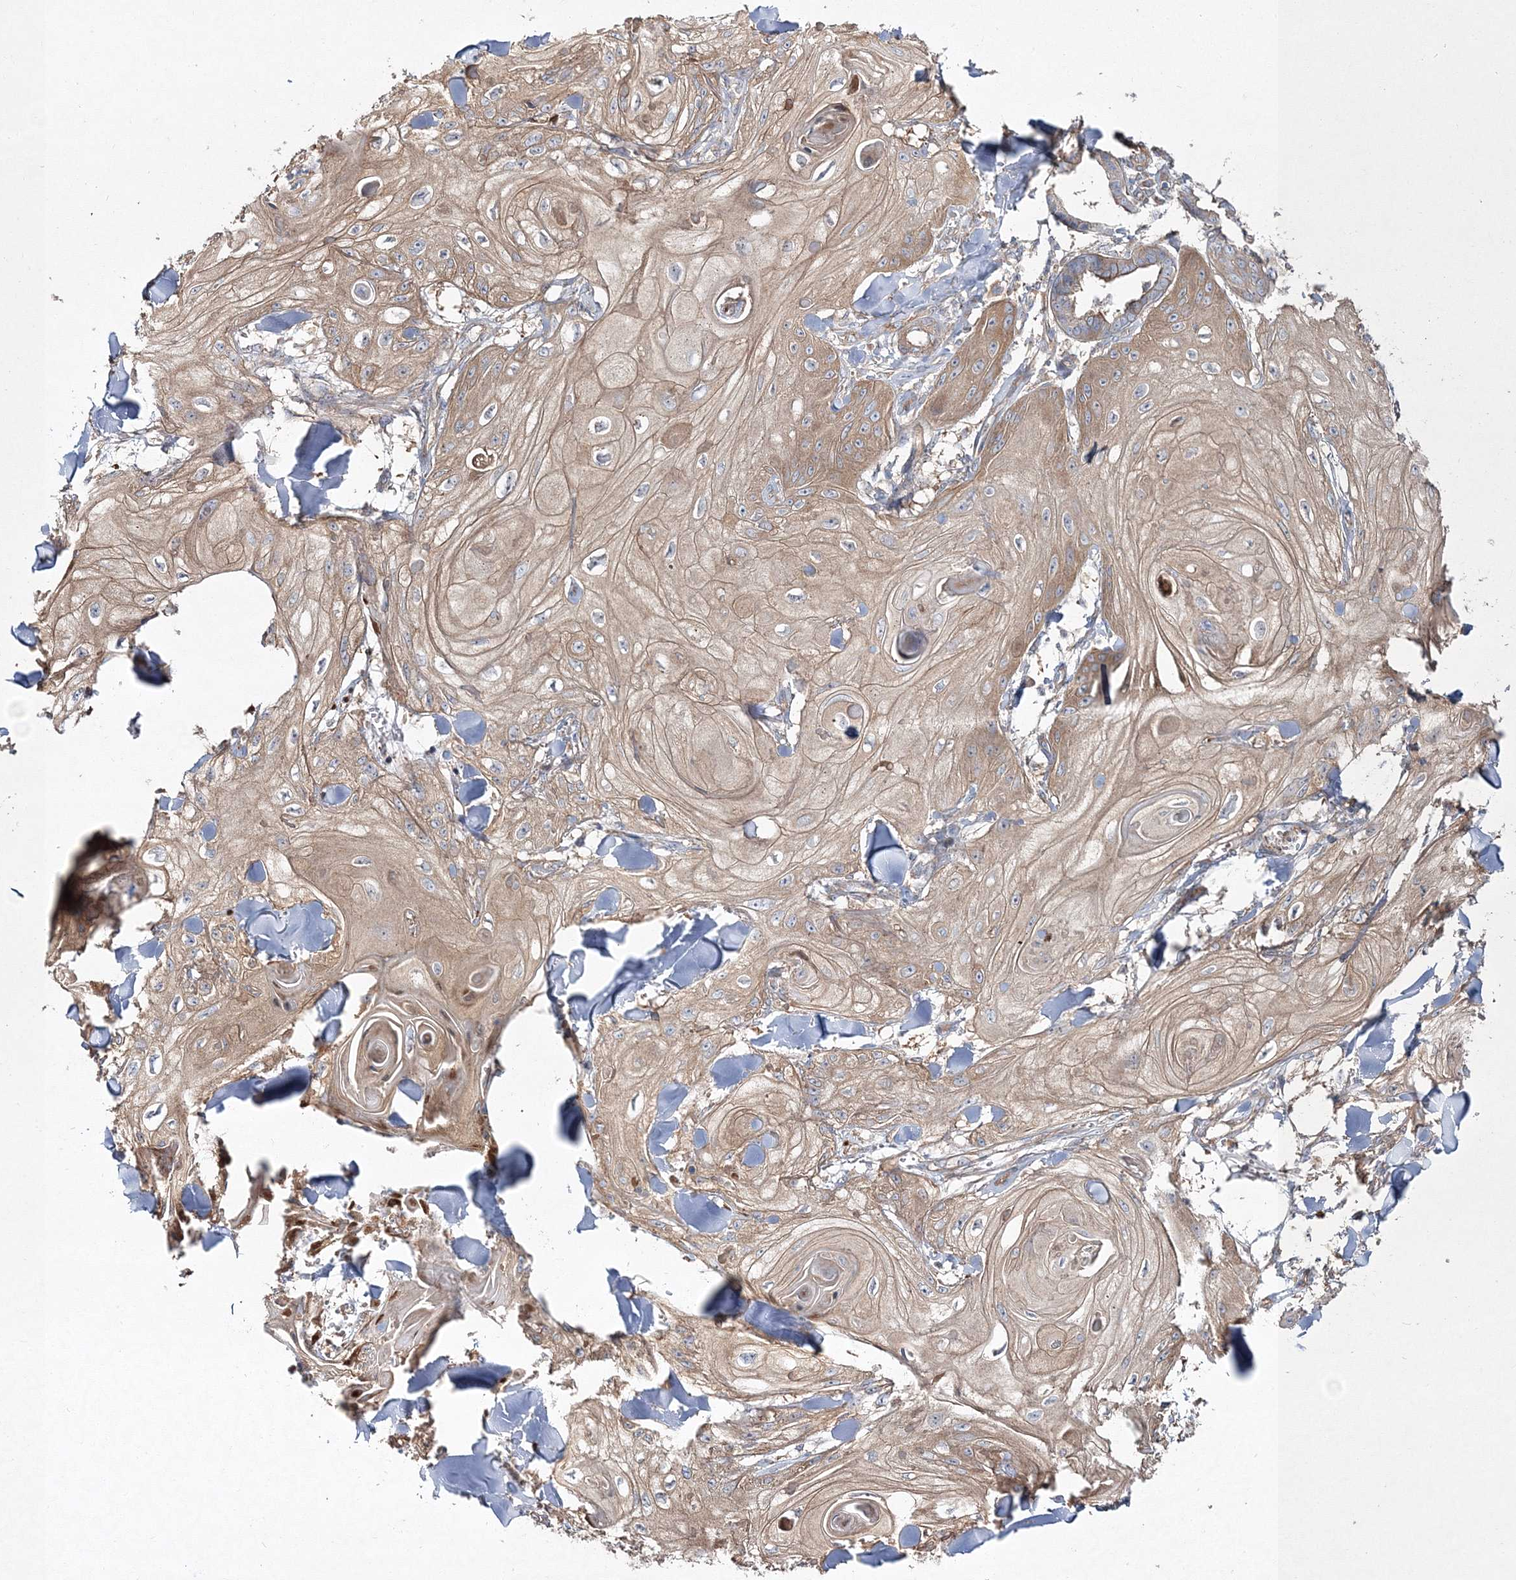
{"staining": {"intensity": "weak", "quantity": ">75%", "location": "cytoplasmic/membranous"}, "tissue": "skin cancer", "cell_type": "Tumor cells", "image_type": "cancer", "snomed": [{"axis": "morphology", "description": "Squamous cell carcinoma, NOS"}, {"axis": "topography", "description": "Skin"}], "caption": "An IHC histopathology image of tumor tissue is shown. Protein staining in brown labels weak cytoplasmic/membranous positivity in skin cancer within tumor cells. The staining was performed using DAB (3,3'-diaminobenzidine) to visualize the protein expression in brown, while the nuclei were stained in blue with hematoxylin (Magnification: 20x).", "gene": "ZSWIM6", "patient": {"sex": "male", "age": 74}}